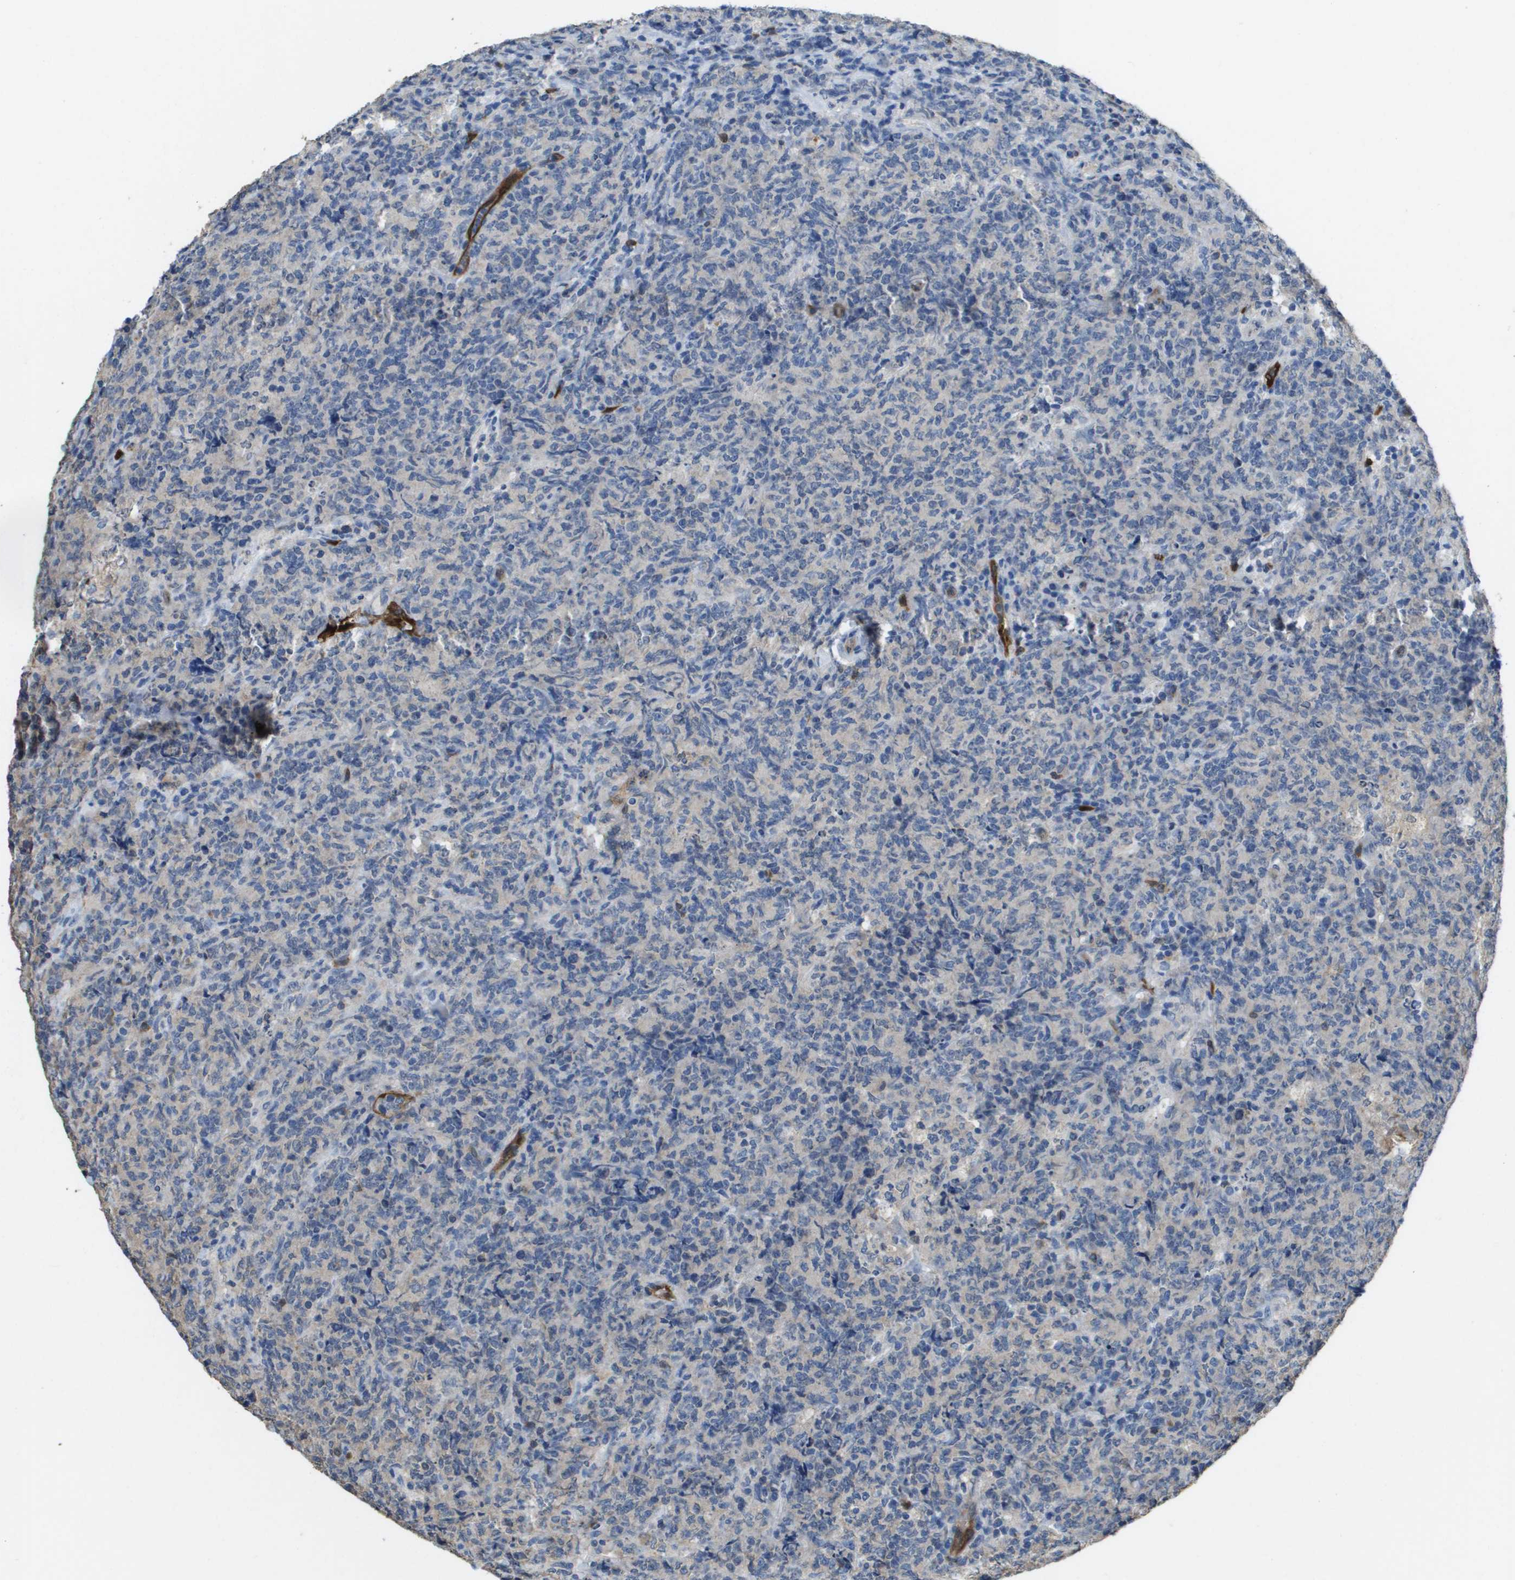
{"staining": {"intensity": "negative", "quantity": "none", "location": "none"}, "tissue": "lymphoma", "cell_type": "Tumor cells", "image_type": "cancer", "snomed": [{"axis": "morphology", "description": "Malignant lymphoma, non-Hodgkin's type, High grade"}, {"axis": "topography", "description": "Tonsil"}], "caption": "Immunohistochemistry histopathology image of lymphoma stained for a protein (brown), which demonstrates no expression in tumor cells.", "gene": "FABP5", "patient": {"sex": "female", "age": 36}}